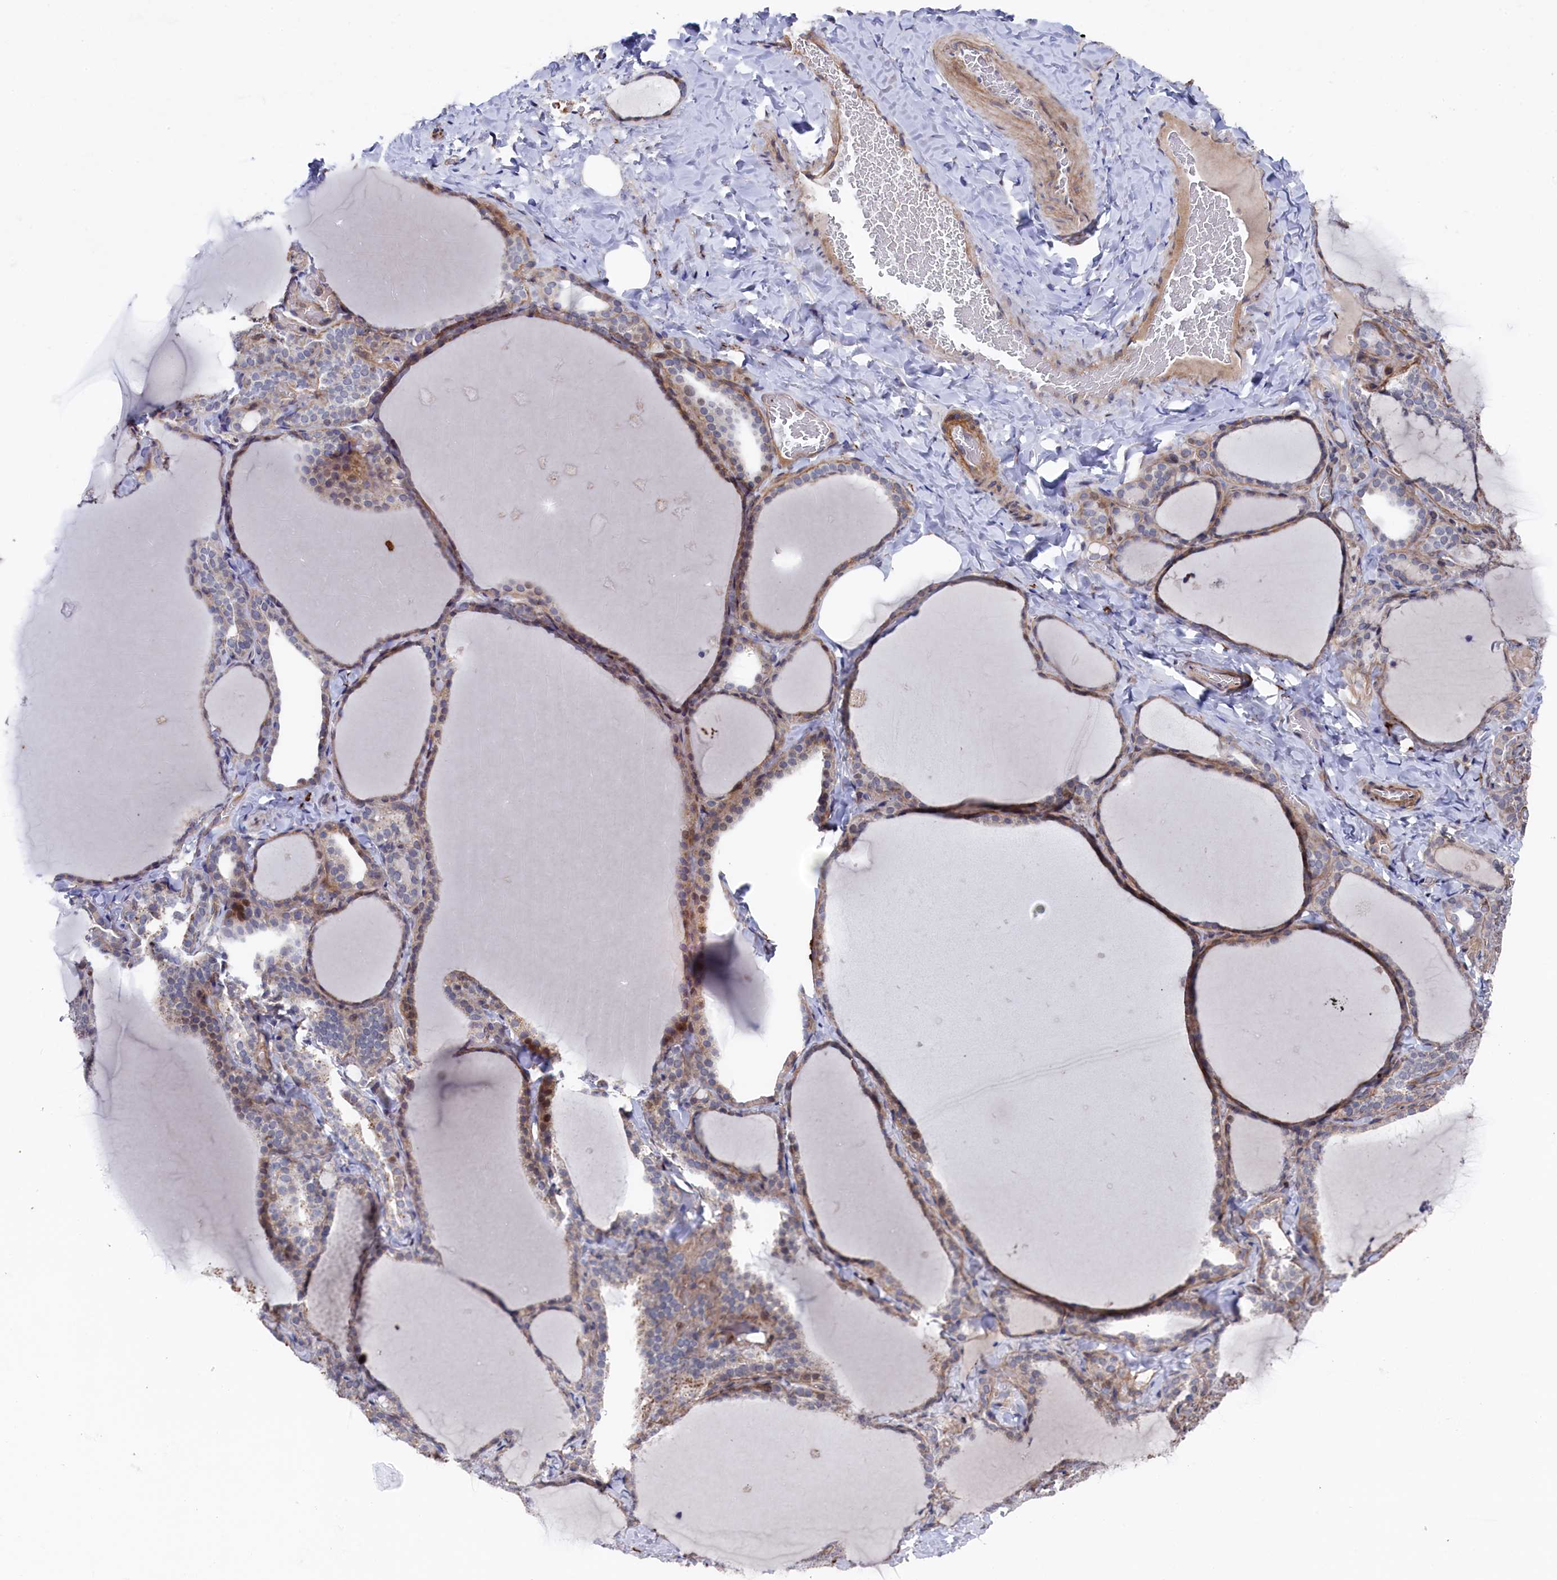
{"staining": {"intensity": "moderate", "quantity": "<25%", "location": "cytoplasmic/membranous"}, "tissue": "thyroid gland", "cell_type": "Glandular cells", "image_type": "normal", "snomed": [{"axis": "morphology", "description": "Normal tissue, NOS"}, {"axis": "topography", "description": "Thyroid gland"}], "caption": "Thyroid gland stained with a brown dye displays moderate cytoplasmic/membranous positive staining in about <25% of glandular cells.", "gene": "ZNF891", "patient": {"sex": "female", "age": 22}}